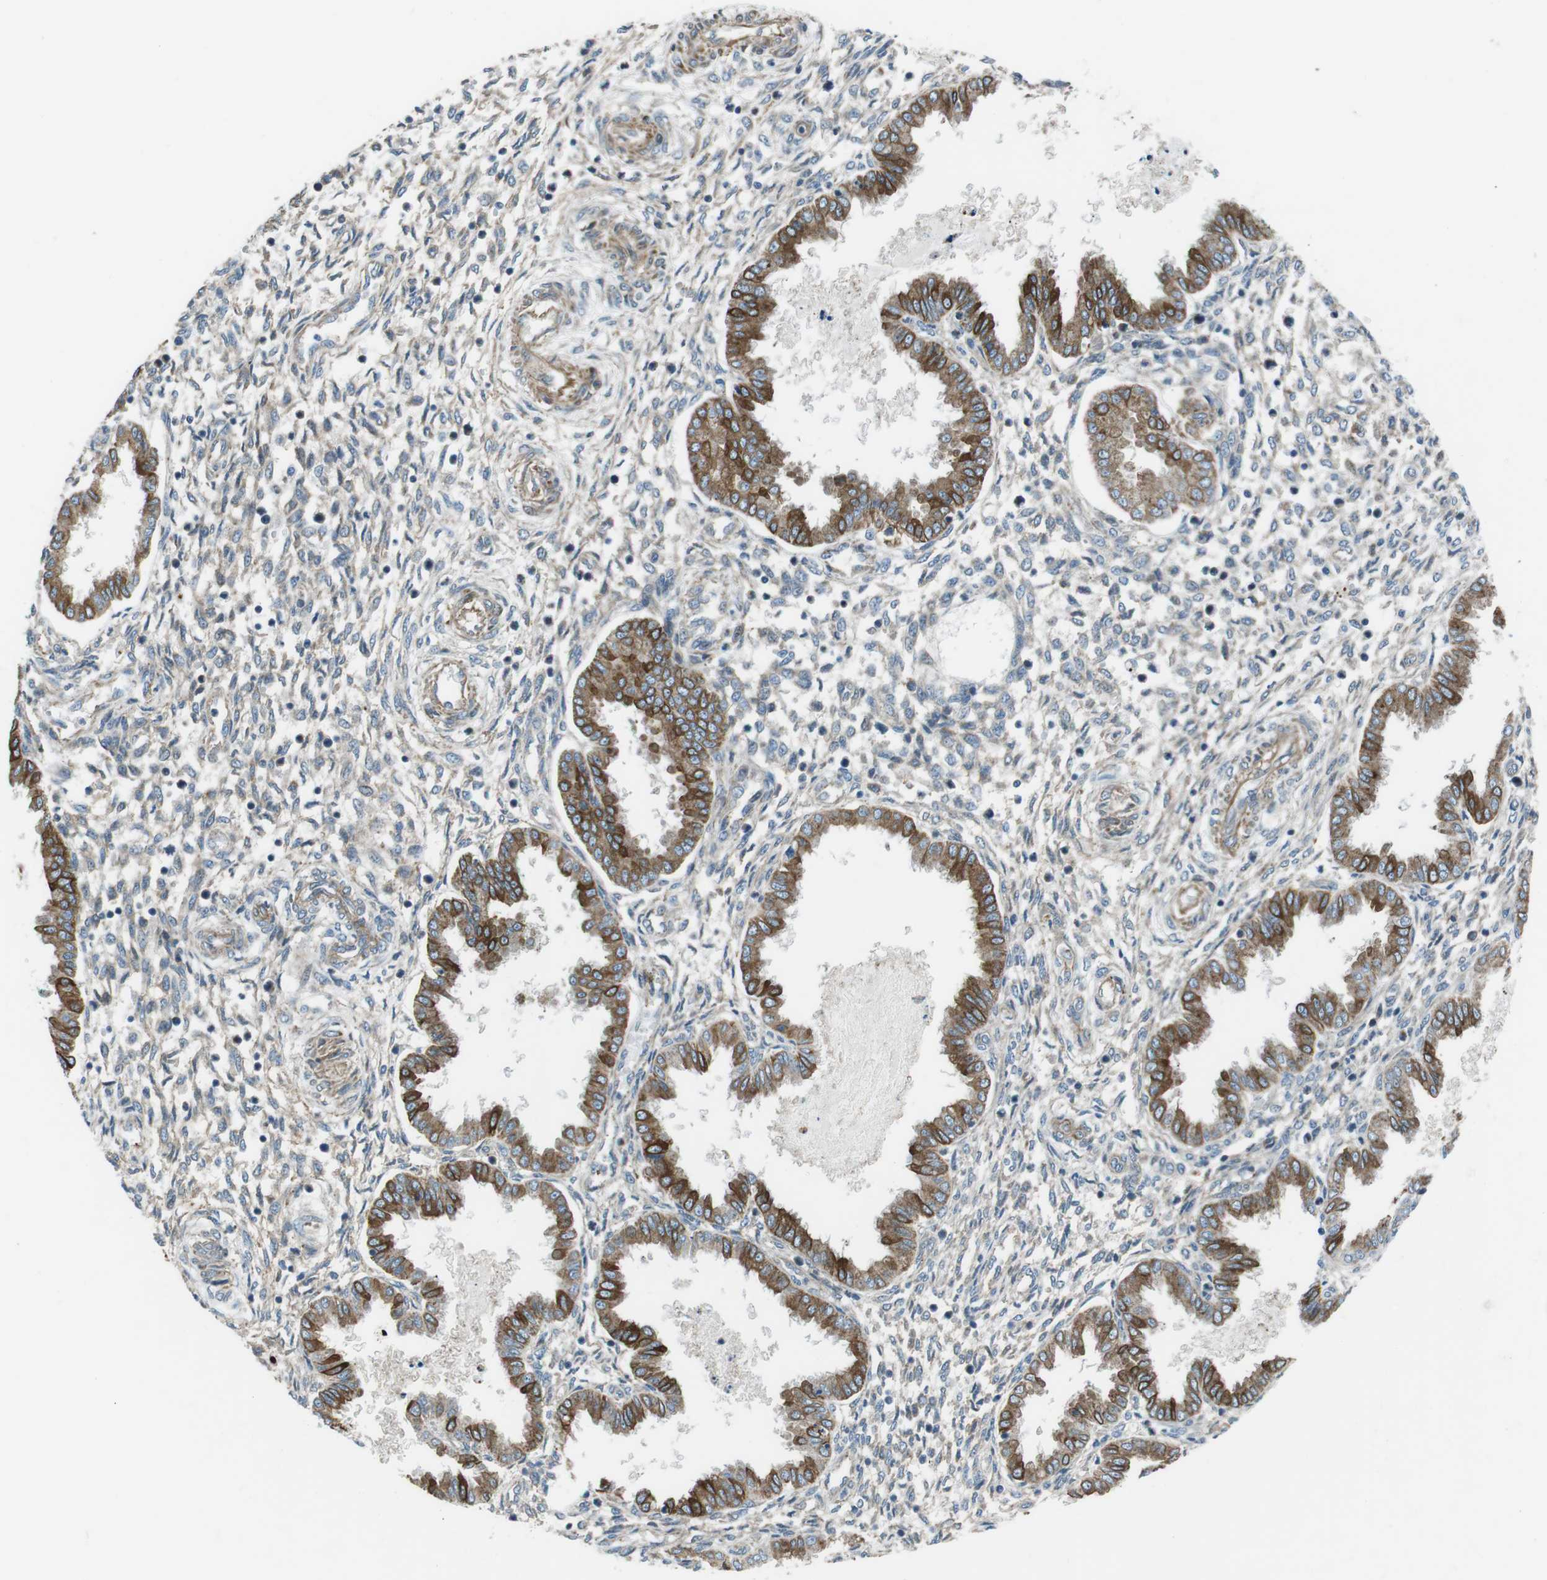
{"staining": {"intensity": "negative", "quantity": "none", "location": "none"}, "tissue": "endometrium", "cell_type": "Cells in endometrial stroma", "image_type": "normal", "snomed": [{"axis": "morphology", "description": "Normal tissue, NOS"}, {"axis": "topography", "description": "Endometrium"}], "caption": "An immunohistochemistry (IHC) histopathology image of unremarkable endometrium is shown. There is no staining in cells in endometrial stroma of endometrium. (Stains: DAB (3,3'-diaminobenzidine) IHC with hematoxylin counter stain, Microscopy: brightfield microscopy at high magnification).", "gene": "FAM174B", "patient": {"sex": "female", "age": 33}}